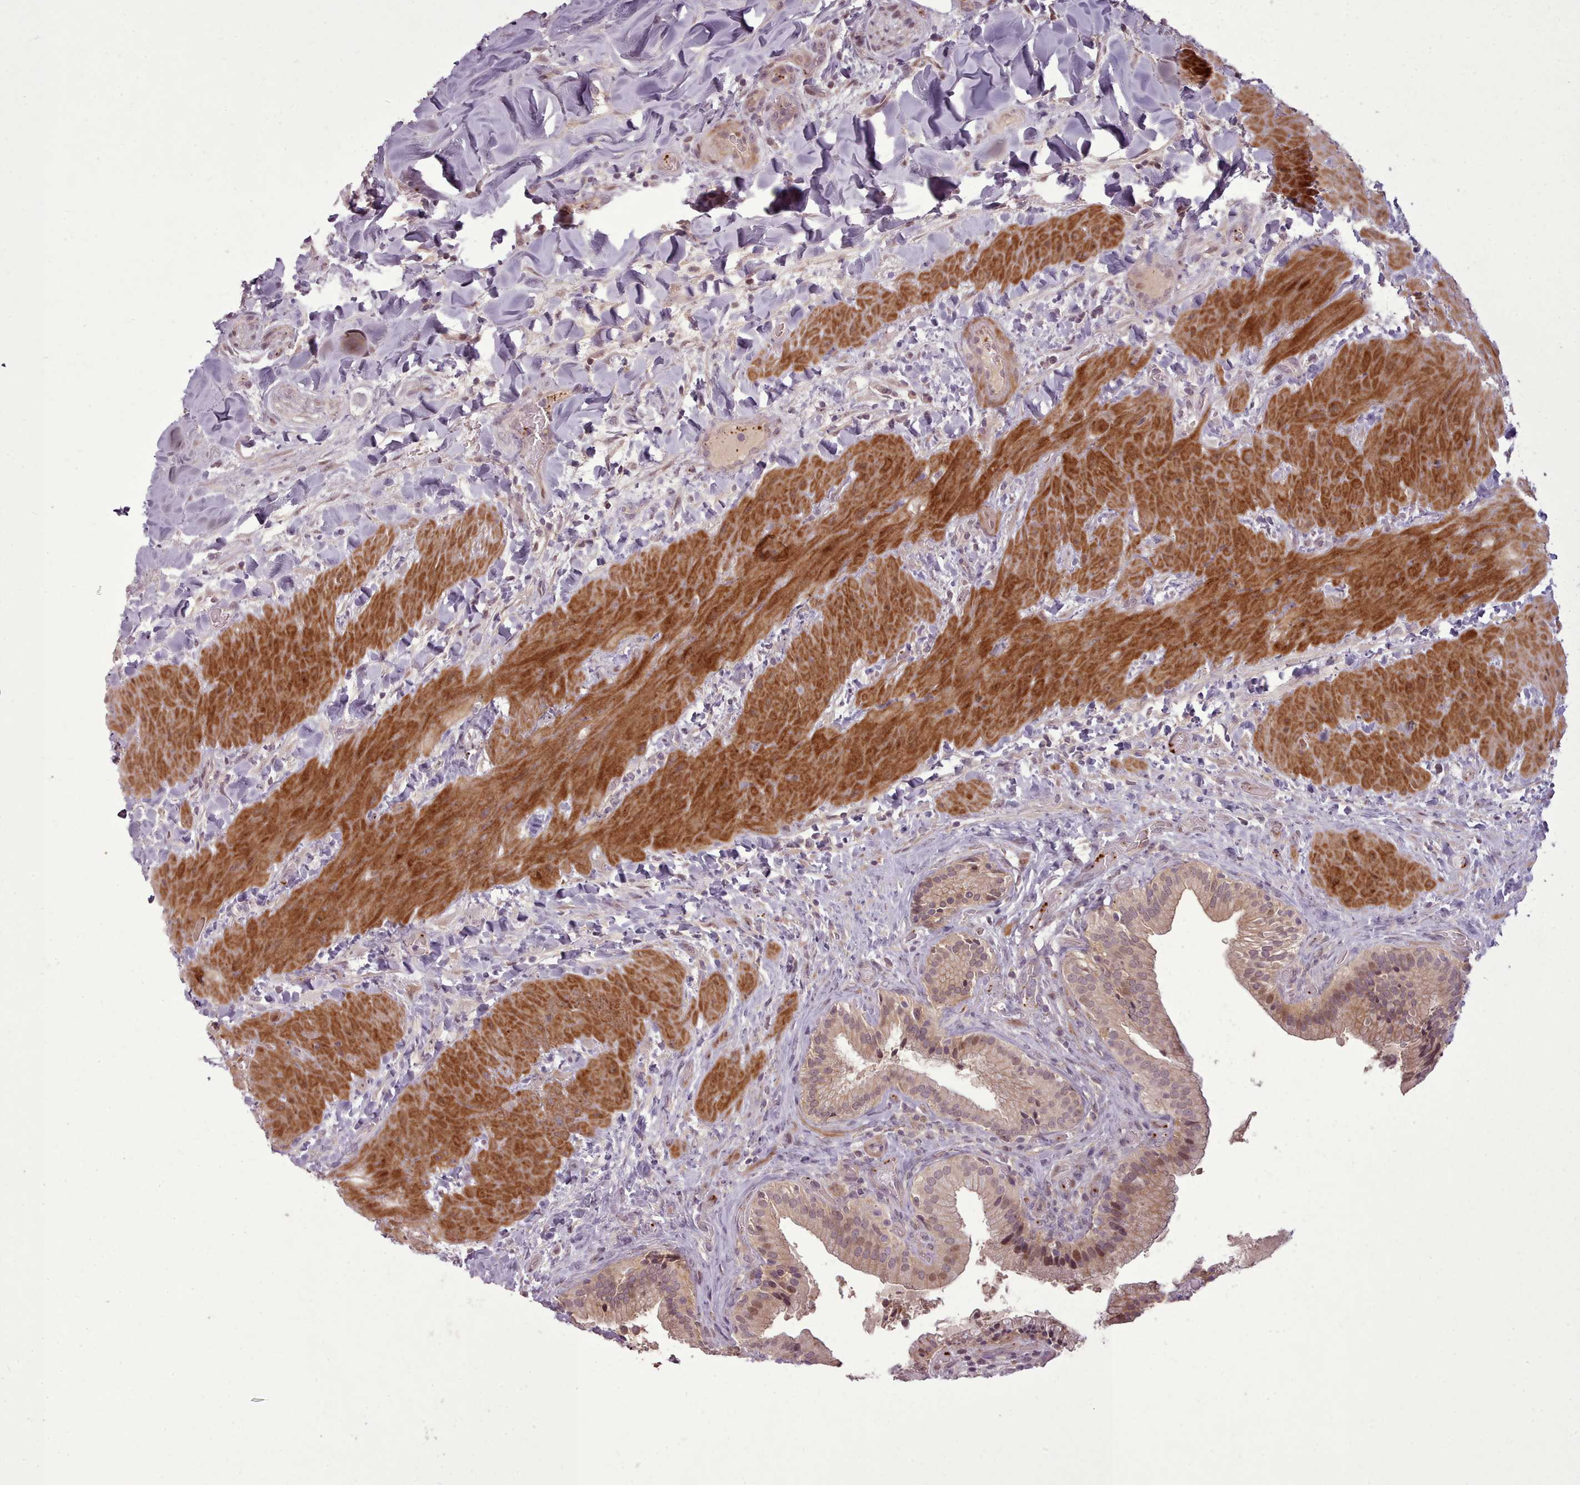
{"staining": {"intensity": "moderate", "quantity": ">75%", "location": "cytoplasmic/membranous"}, "tissue": "gallbladder", "cell_type": "Glandular cells", "image_type": "normal", "snomed": [{"axis": "morphology", "description": "Normal tissue, NOS"}, {"axis": "topography", "description": "Gallbladder"}], "caption": "Protein expression by immunohistochemistry shows moderate cytoplasmic/membranous expression in about >75% of glandular cells in normal gallbladder. (brown staining indicates protein expression, while blue staining denotes nuclei).", "gene": "LEFTY1", "patient": {"sex": "male", "age": 24}}